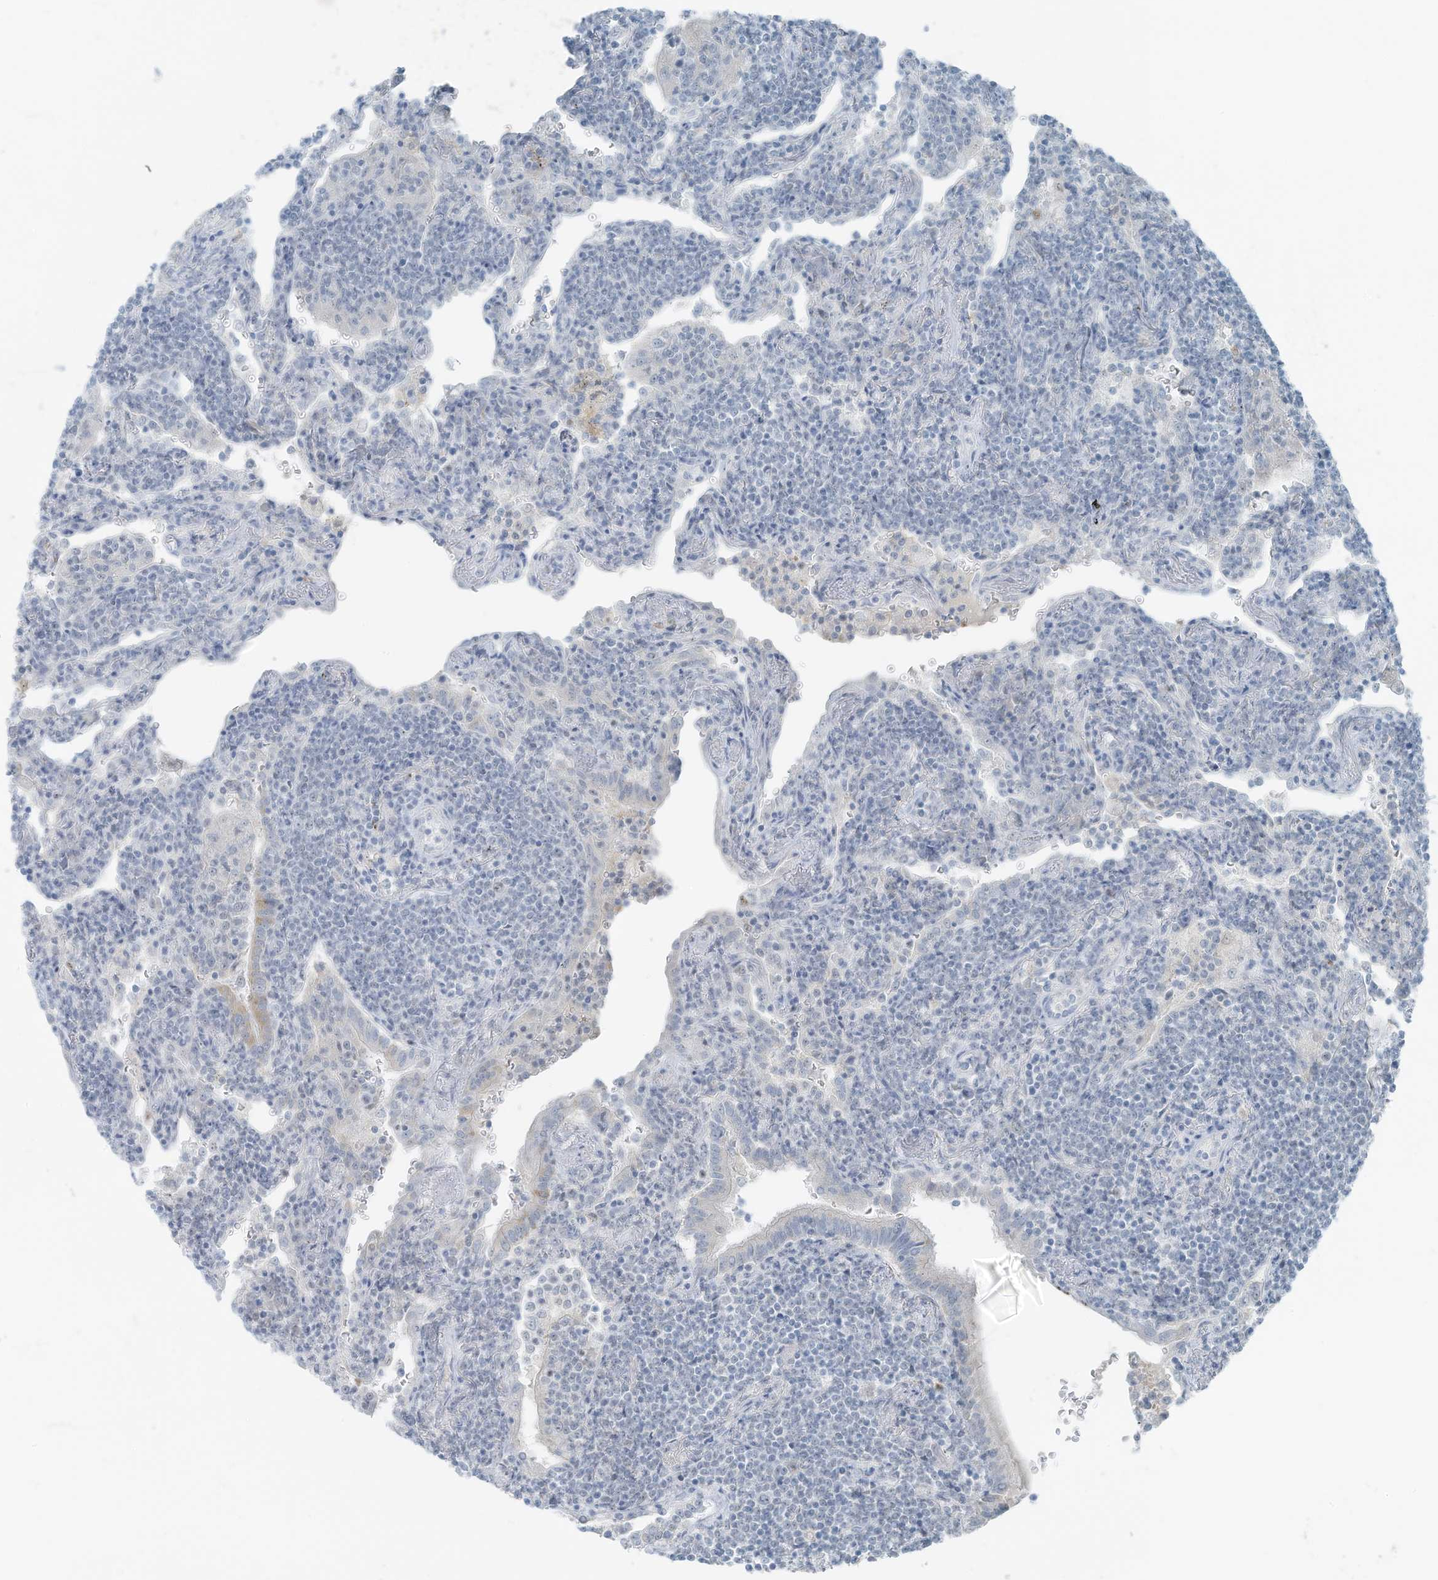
{"staining": {"intensity": "negative", "quantity": "none", "location": "none"}, "tissue": "lymphoma", "cell_type": "Tumor cells", "image_type": "cancer", "snomed": [{"axis": "morphology", "description": "Malignant lymphoma, non-Hodgkin's type, Low grade"}, {"axis": "topography", "description": "Lung"}], "caption": "This histopathology image is of malignant lymphoma, non-Hodgkin's type (low-grade) stained with immunohistochemistry to label a protein in brown with the nuclei are counter-stained blue. There is no staining in tumor cells.", "gene": "SLC25A43", "patient": {"sex": "female", "age": 71}}